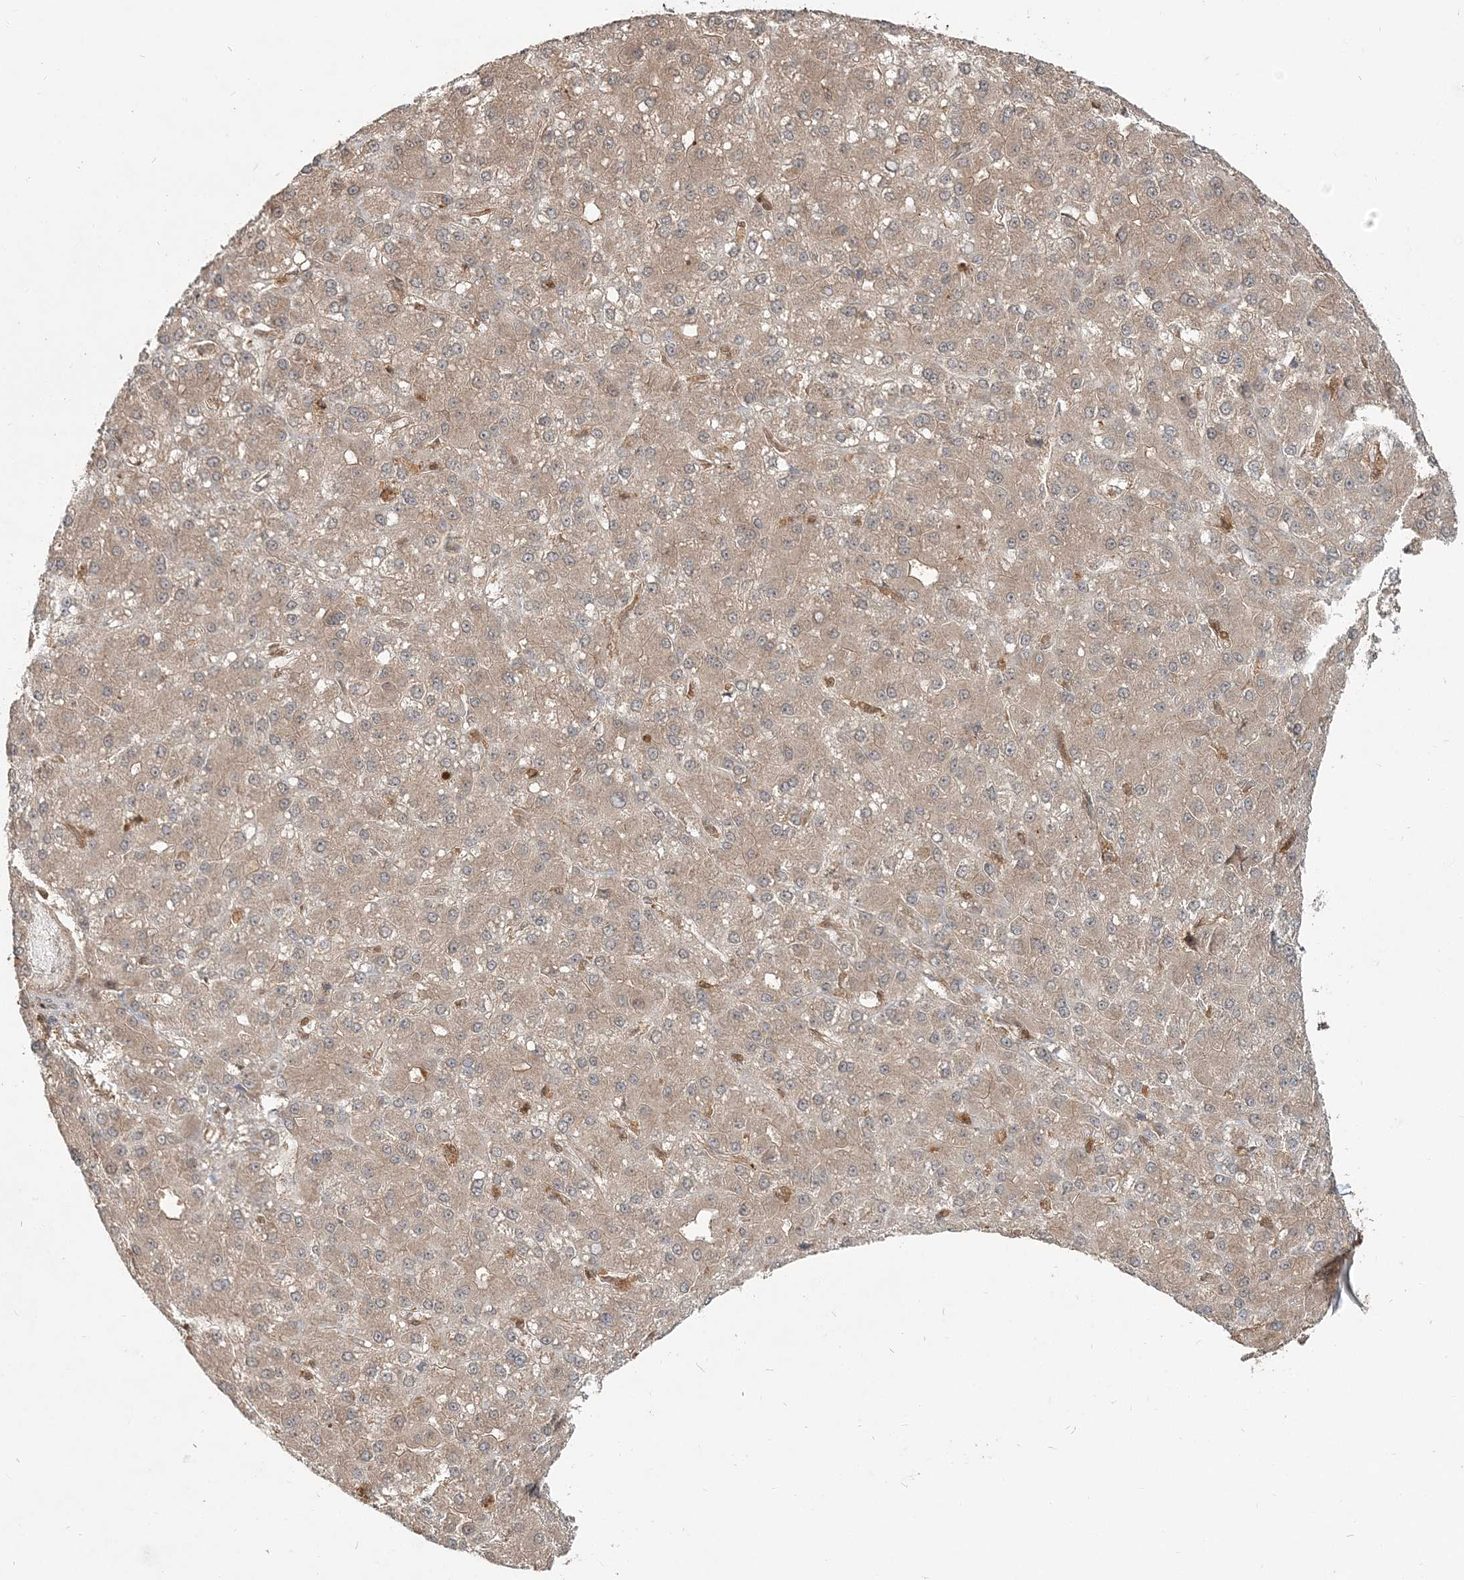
{"staining": {"intensity": "moderate", "quantity": ">75%", "location": "cytoplasmic/membranous"}, "tissue": "liver cancer", "cell_type": "Tumor cells", "image_type": "cancer", "snomed": [{"axis": "morphology", "description": "Carcinoma, Hepatocellular, NOS"}, {"axis": "topography", "description": "Liver"}], "caption": "This is a micrograph of IHC staining of liver hepatocellular carcinoma, which shows moderate positivity in the cytoplasmic/membranous of tumor cells.", "gene": "CAB39", "patient": {"sex": "male", "age": 67}}